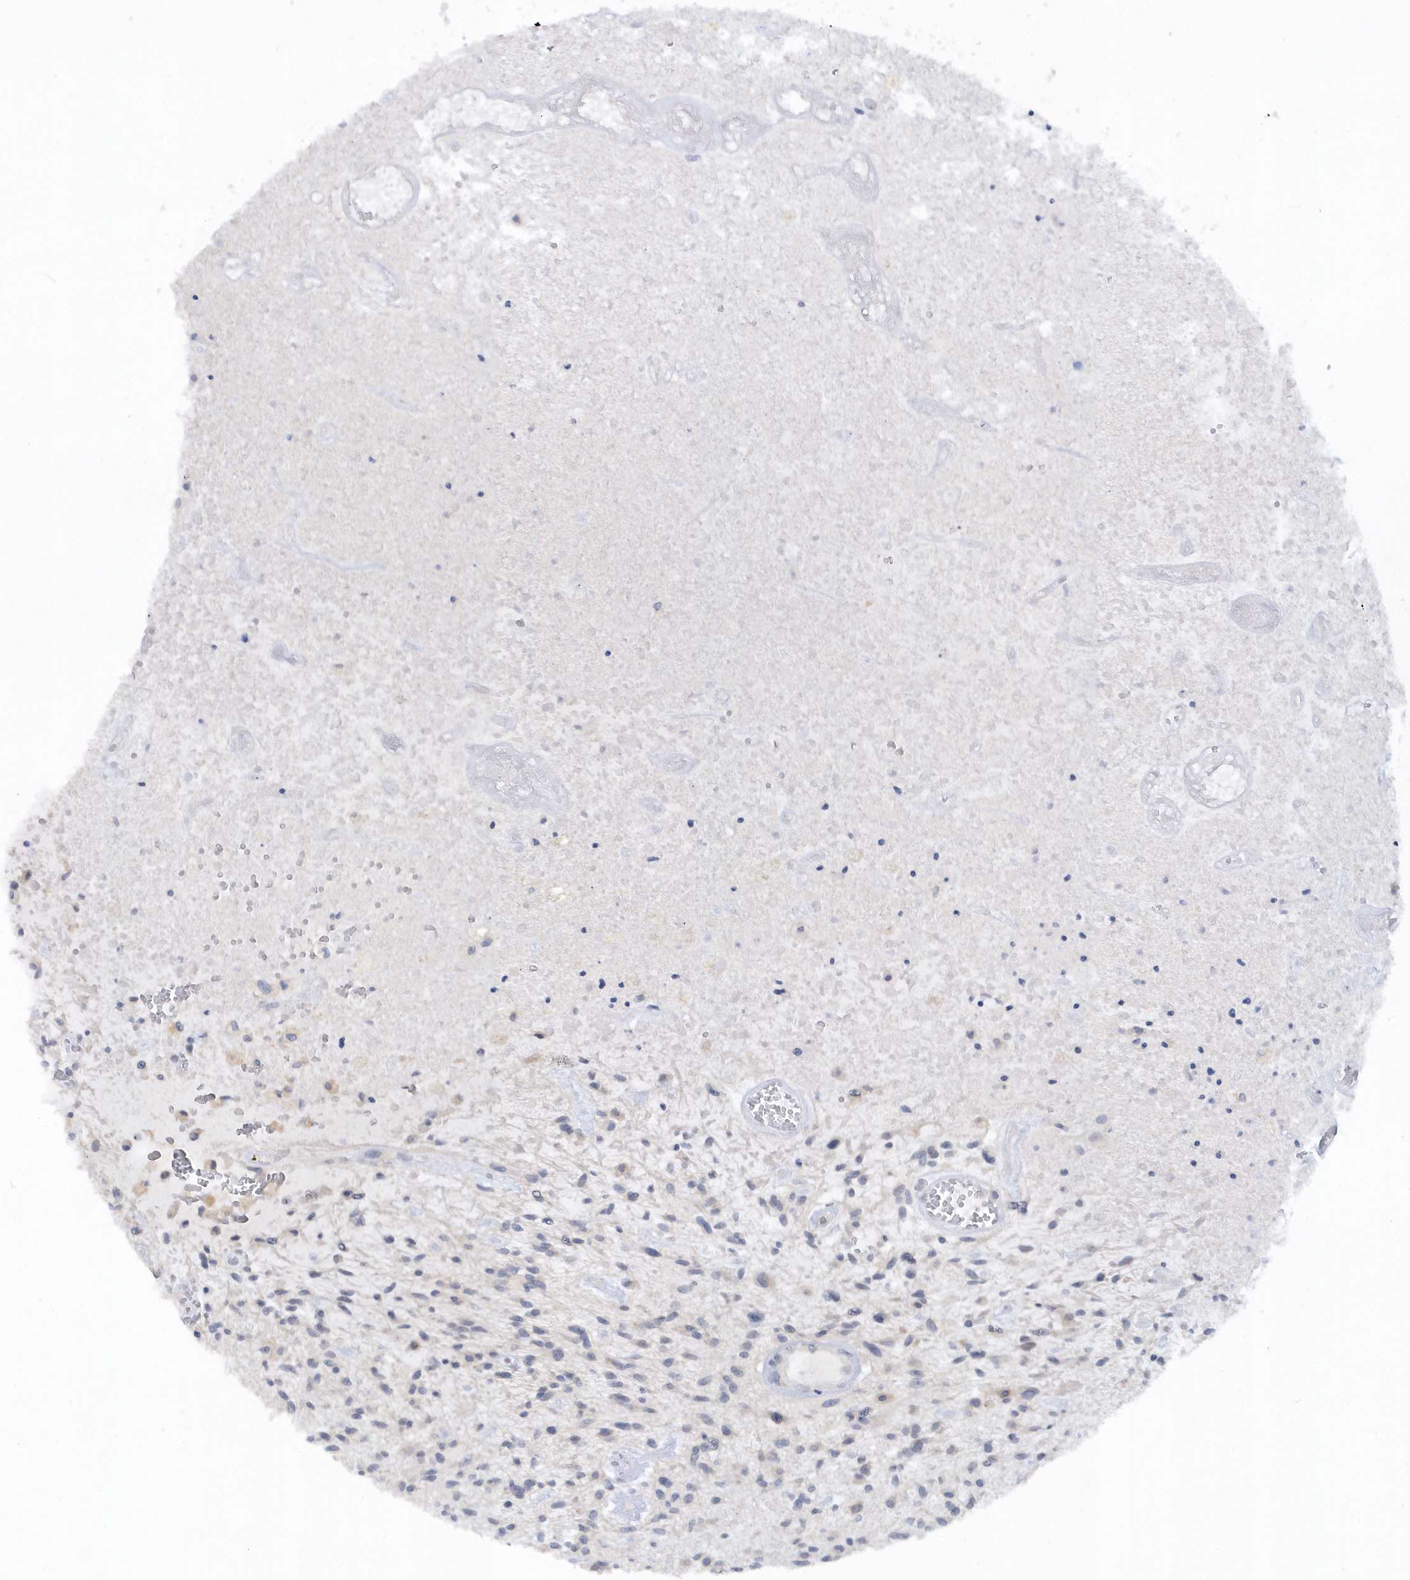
{"staining": {"intensity": "negative", "quantity": "none", "location": "none"}, "tissue": "glioma", "cell_type": "Tumor cells", "image_type": "cancer", "snomed": [{"axis": "morphology", "description": "Glioma, malignant, High grade"}, {"axis": "topography", "description": "Brain"}], "caption": "Protein analysis of glioma exhibits no significant positivity in tumor cells.", "gene": "RPE", "patient": {"sex": "male", "age": 47}}